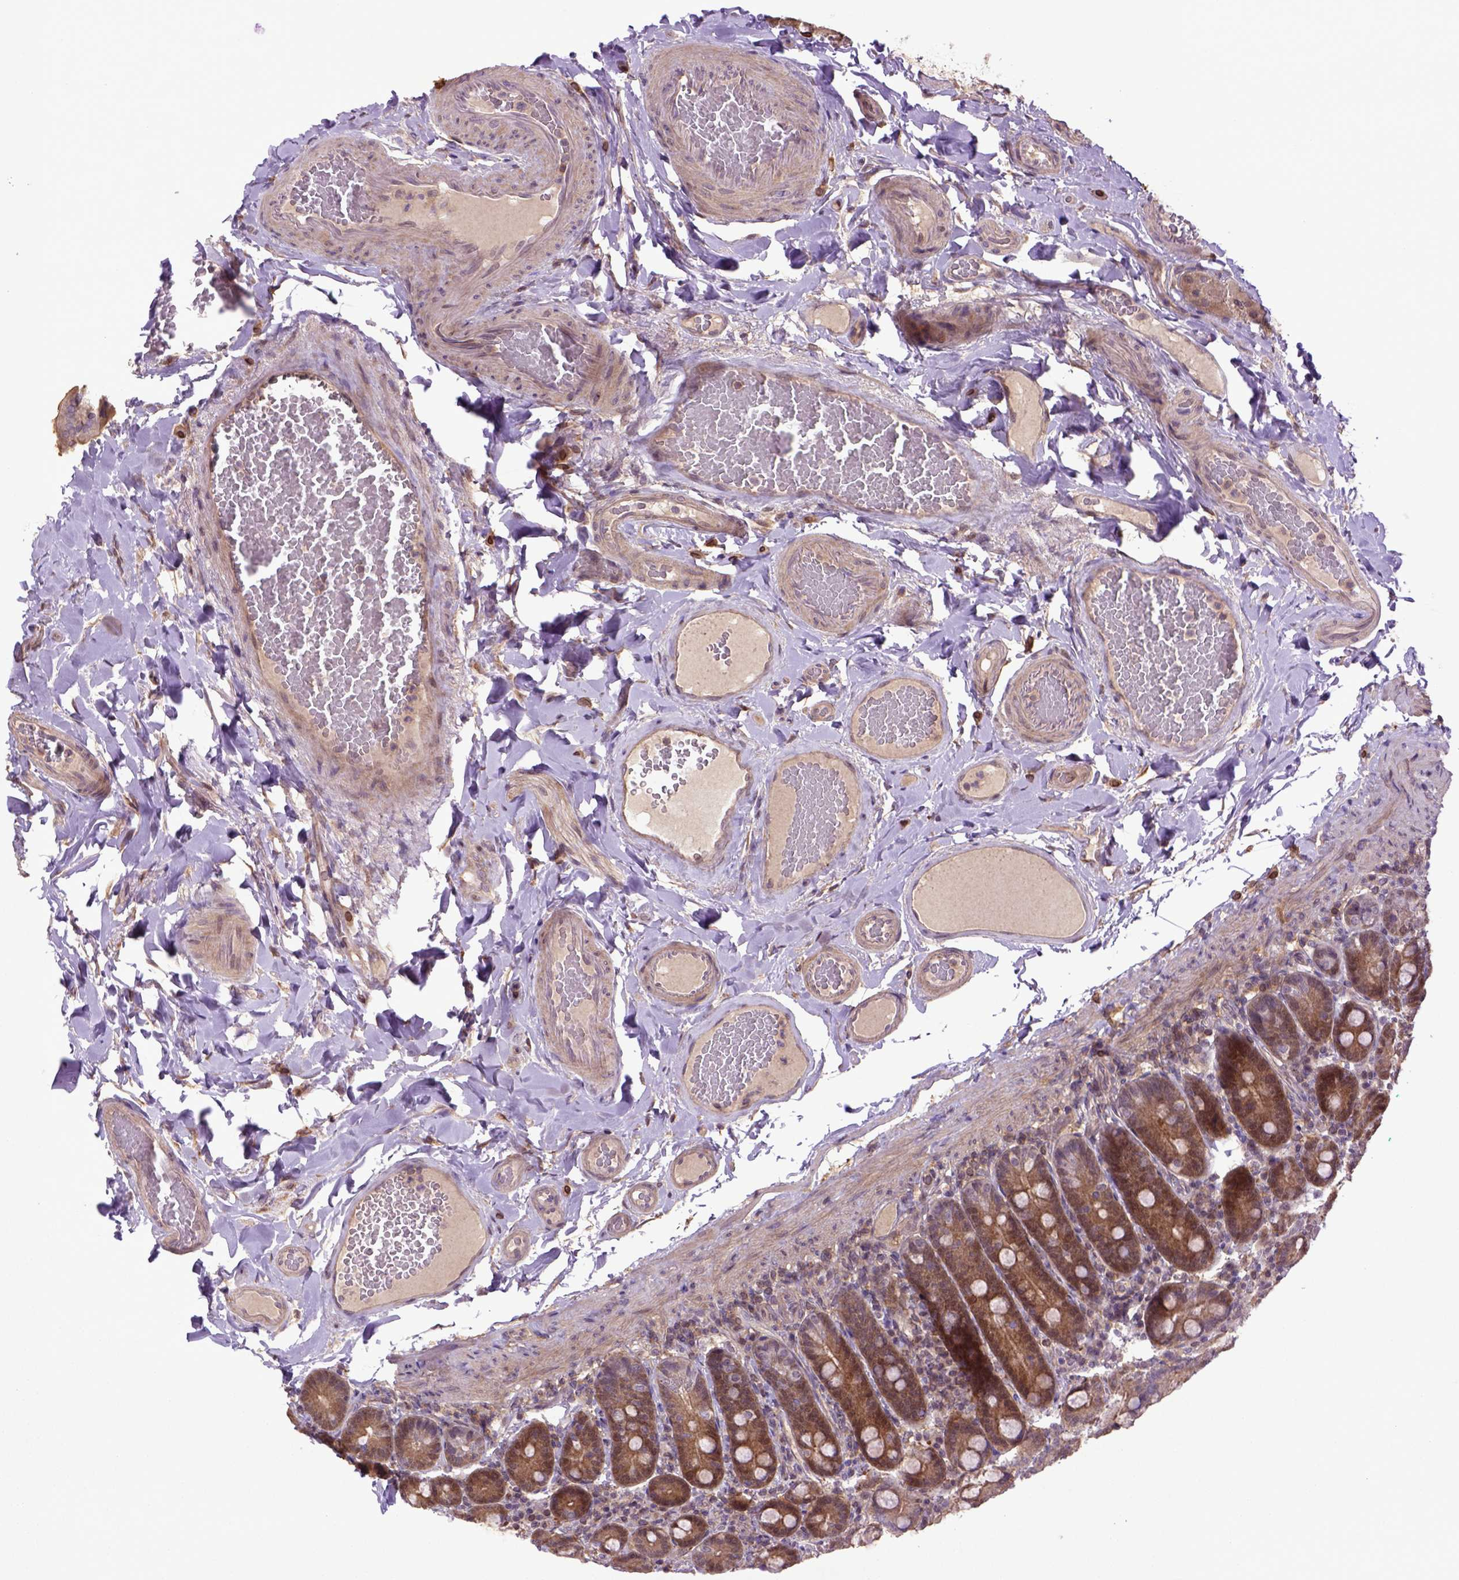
{"staining": {"intensity": "moderate", "quantity": ">75%", "location": "cytoplasmic/membranous"}, "tissue": "duodenum", "cell_type": "Glandular cells", "image_type": "normal", "snomed": [{"axis": "morphology", "description": "Normal tissue, NOS"}, {"axis": "topography", "description": "Duodenum"}], "caption": "DAB (3,3'-diaminobenzidine) immunohistochemical staining of benign human duodenum shows moderate cytoplasmic/membranous protein positivity in about >75% of glandular cells.", "gene": "HSPBP1", "patient": {"sex": "female", "age": 62}}